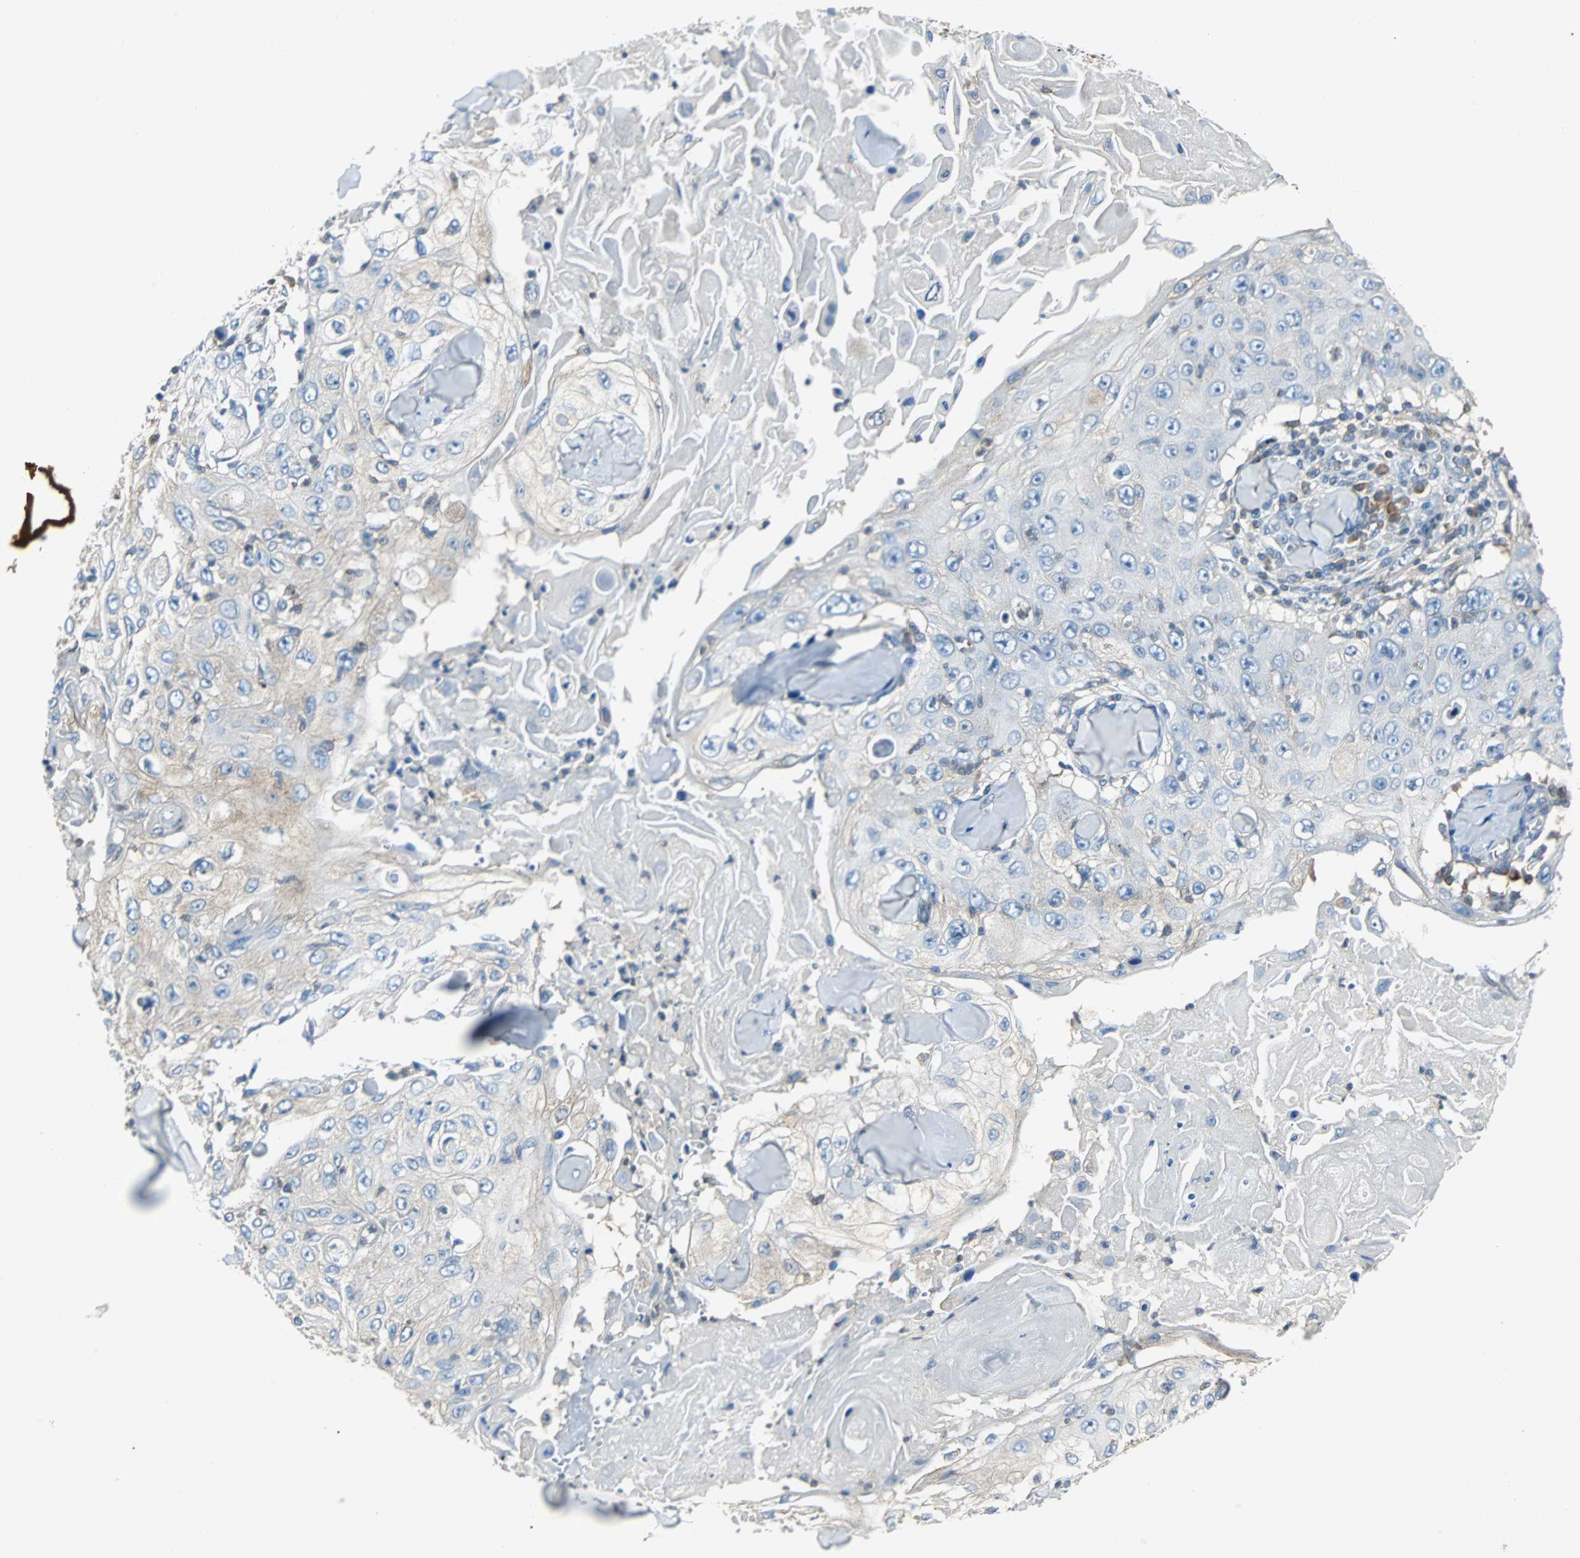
{"staining": {"intensity": "weak", "quantity": ">75%", "location": "cytoplasmic/membranous"}, "tissue": "skin cancer", "cell_type": "Tumor cells", "image_type": "cancer", "snomed": [{"axis": "morphology", "description": "Squamous cell carcinoma, NOS"}, {"axis": "topography", "description": "Skin"}], "caption": "Brown immunohistochemical staining in human skin squamous cell carcinoma demonstrates weak cytoplasmic/membranous staining in about >75% of tumor cells.", "gene": "TSC22D4", "patient": {"sex": "male", "age": 86}}